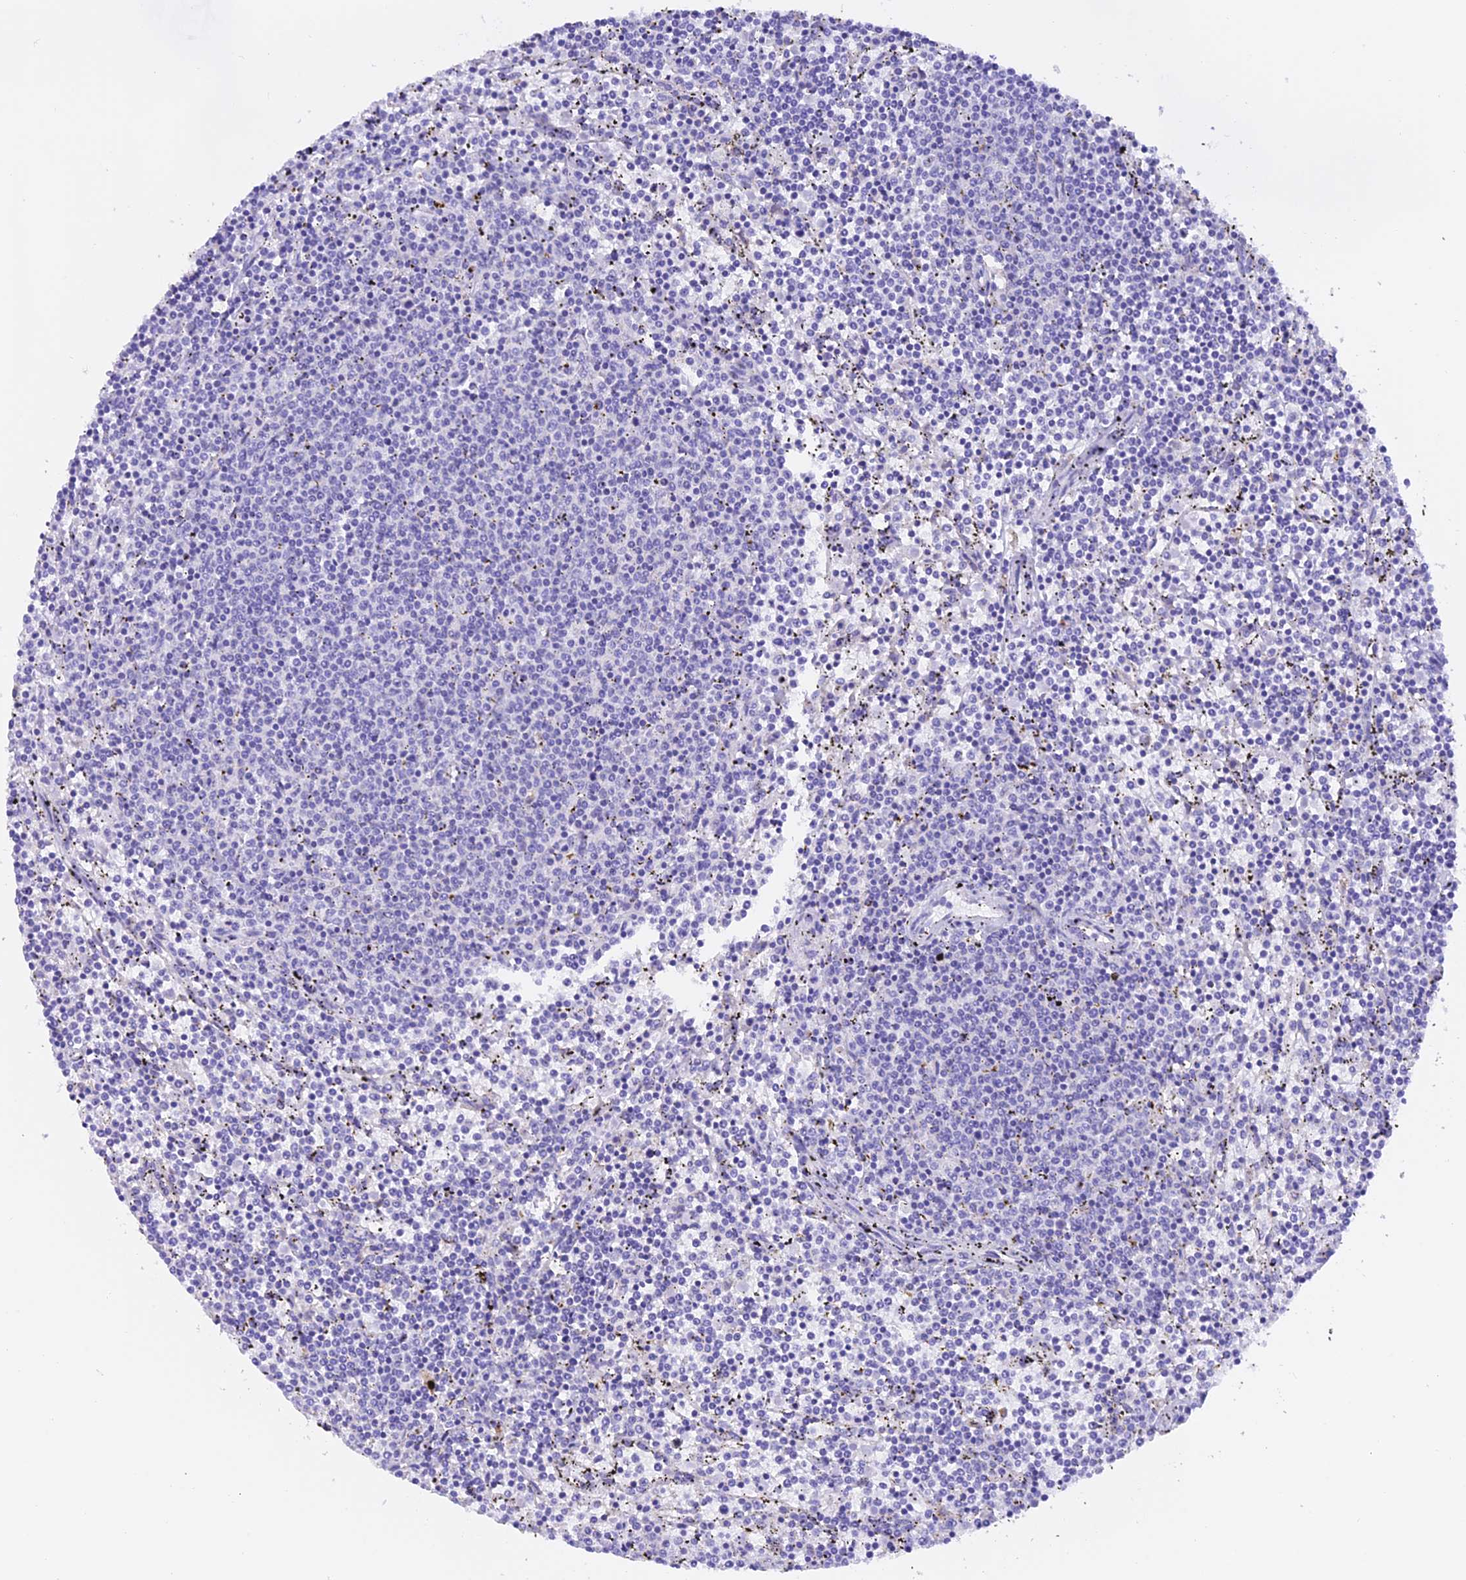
{"staining": {"intensity": "negative", "quantity": "none", "location": "none"}, "tissue": "lymphoma", "cell_type": "Tumor cells", "image_type": "cancer", "snomed": [{"axis": "morphology", "description": "Malignant lymphoma, non-Hodgkin's type, Low grade"}, {"axis": "topography", "description": "Spleen"}], "caption": "A high-resolution histopathology image shows immunohistochemistry staining of low-grade malignant lymphoma, non-Hodgkin's type, which displays no significant staining in tumor cells.", "gene": "VKORC1", "patient": {"sex": "female", "age": 50}}